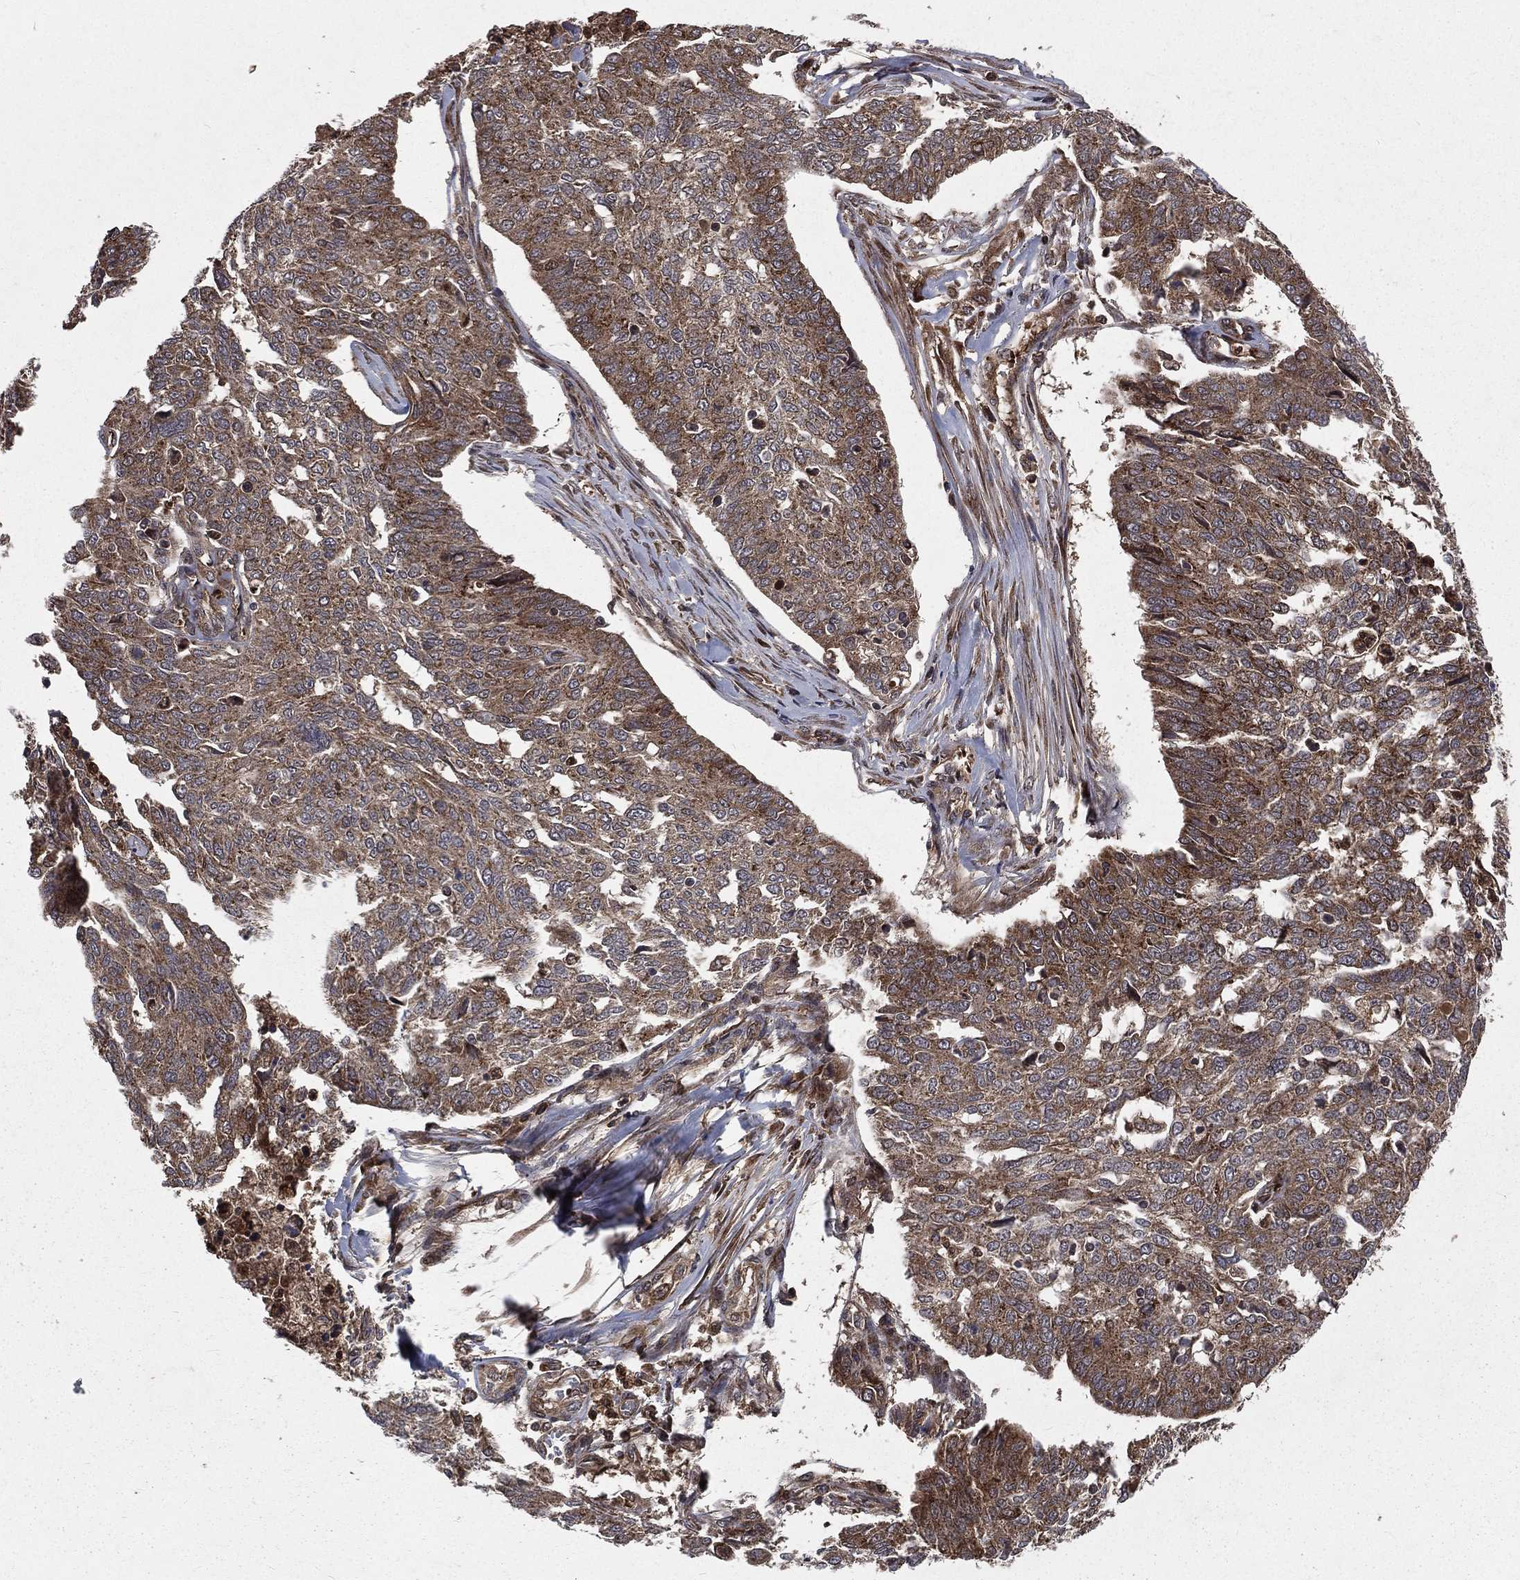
{"staining": {"intensity": "moderate", "quantity": ">75%", "location": "cytoplasmic/membranous"}, "tissue": "ovarian cancer", "cell_type": "Tumor cells", "image_type": "cancer", "snomed": [{"axis": "morphology", "description": "Cystadenocarcinoma, serous, NOS"}, {"axis": "topography", "description": "Ovary"}], "caption": "DAB immunohistochemical staining of ovarian serous cystadenocarcinoma reveals moderate cytoplasmic/membranous protein expression in about >75% of tumor cells.", "gene": "LENG8", "patient": {"sex": "female", "age": 67}}